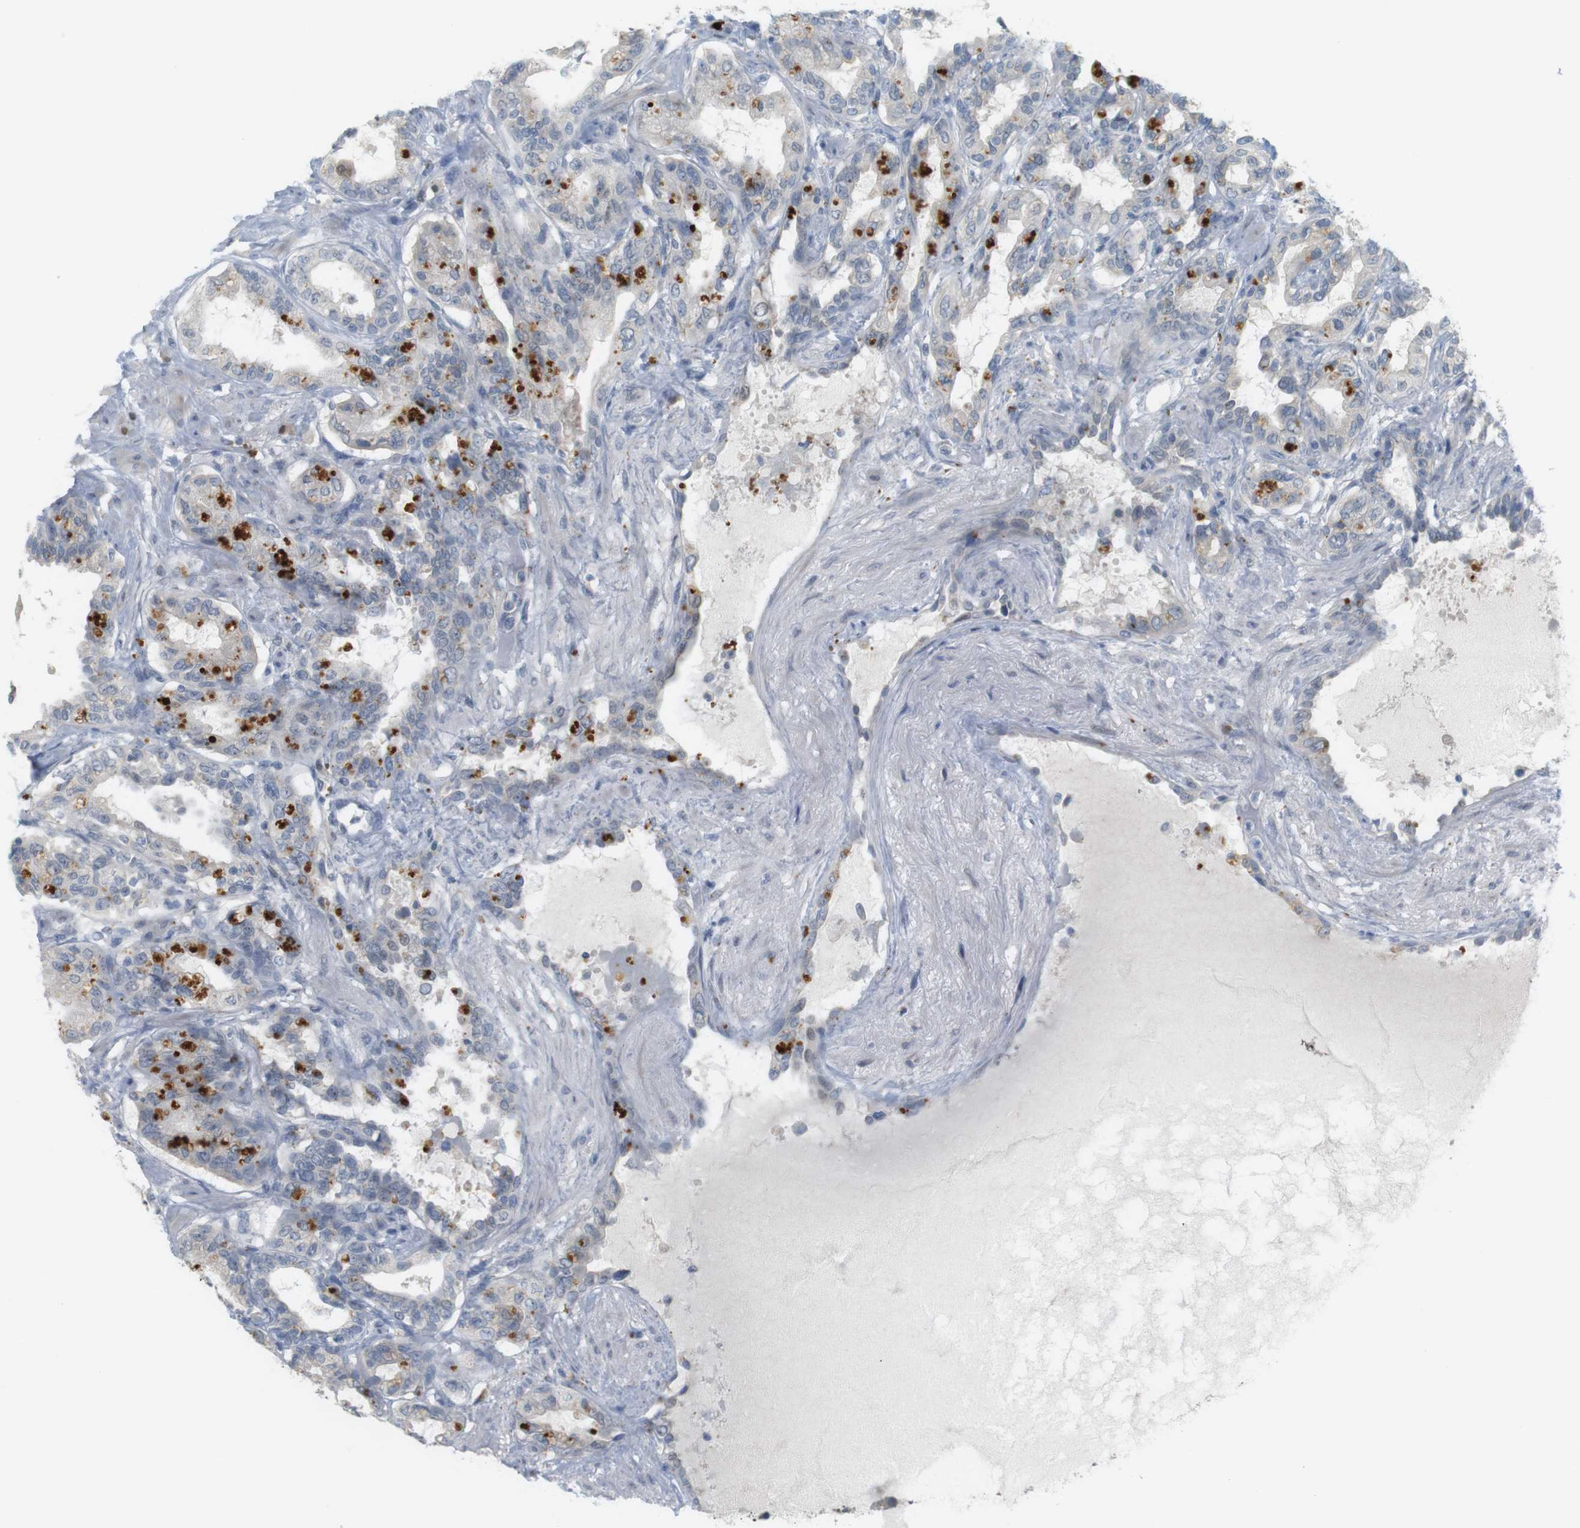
{"staining": {"intensity": "strong", "quantity": "<25%", "location": "cytoplasmic/membranous"}, "tissue": "seminal vesicle", "cell_type": "Glandular cells", "image_type": "normal", "snomed": [{"axis": "morphology", "description": "Normal tissue, NOS"}, {"axis": "topography", "description": "Seminal veicle"}], "caption": "Immunohistochemistry micrograph of benign seminal vesicle: seminal vesicle stained using immunohistochemistry displays medium levels of strong protein expression localized specifically in the cytoplasmic/membranous of glandular cells, appearing as a cytoplasmic/membranous brown color.", "gene": "CREB3L2", "patient": {"sex": "male", "age": 61}}